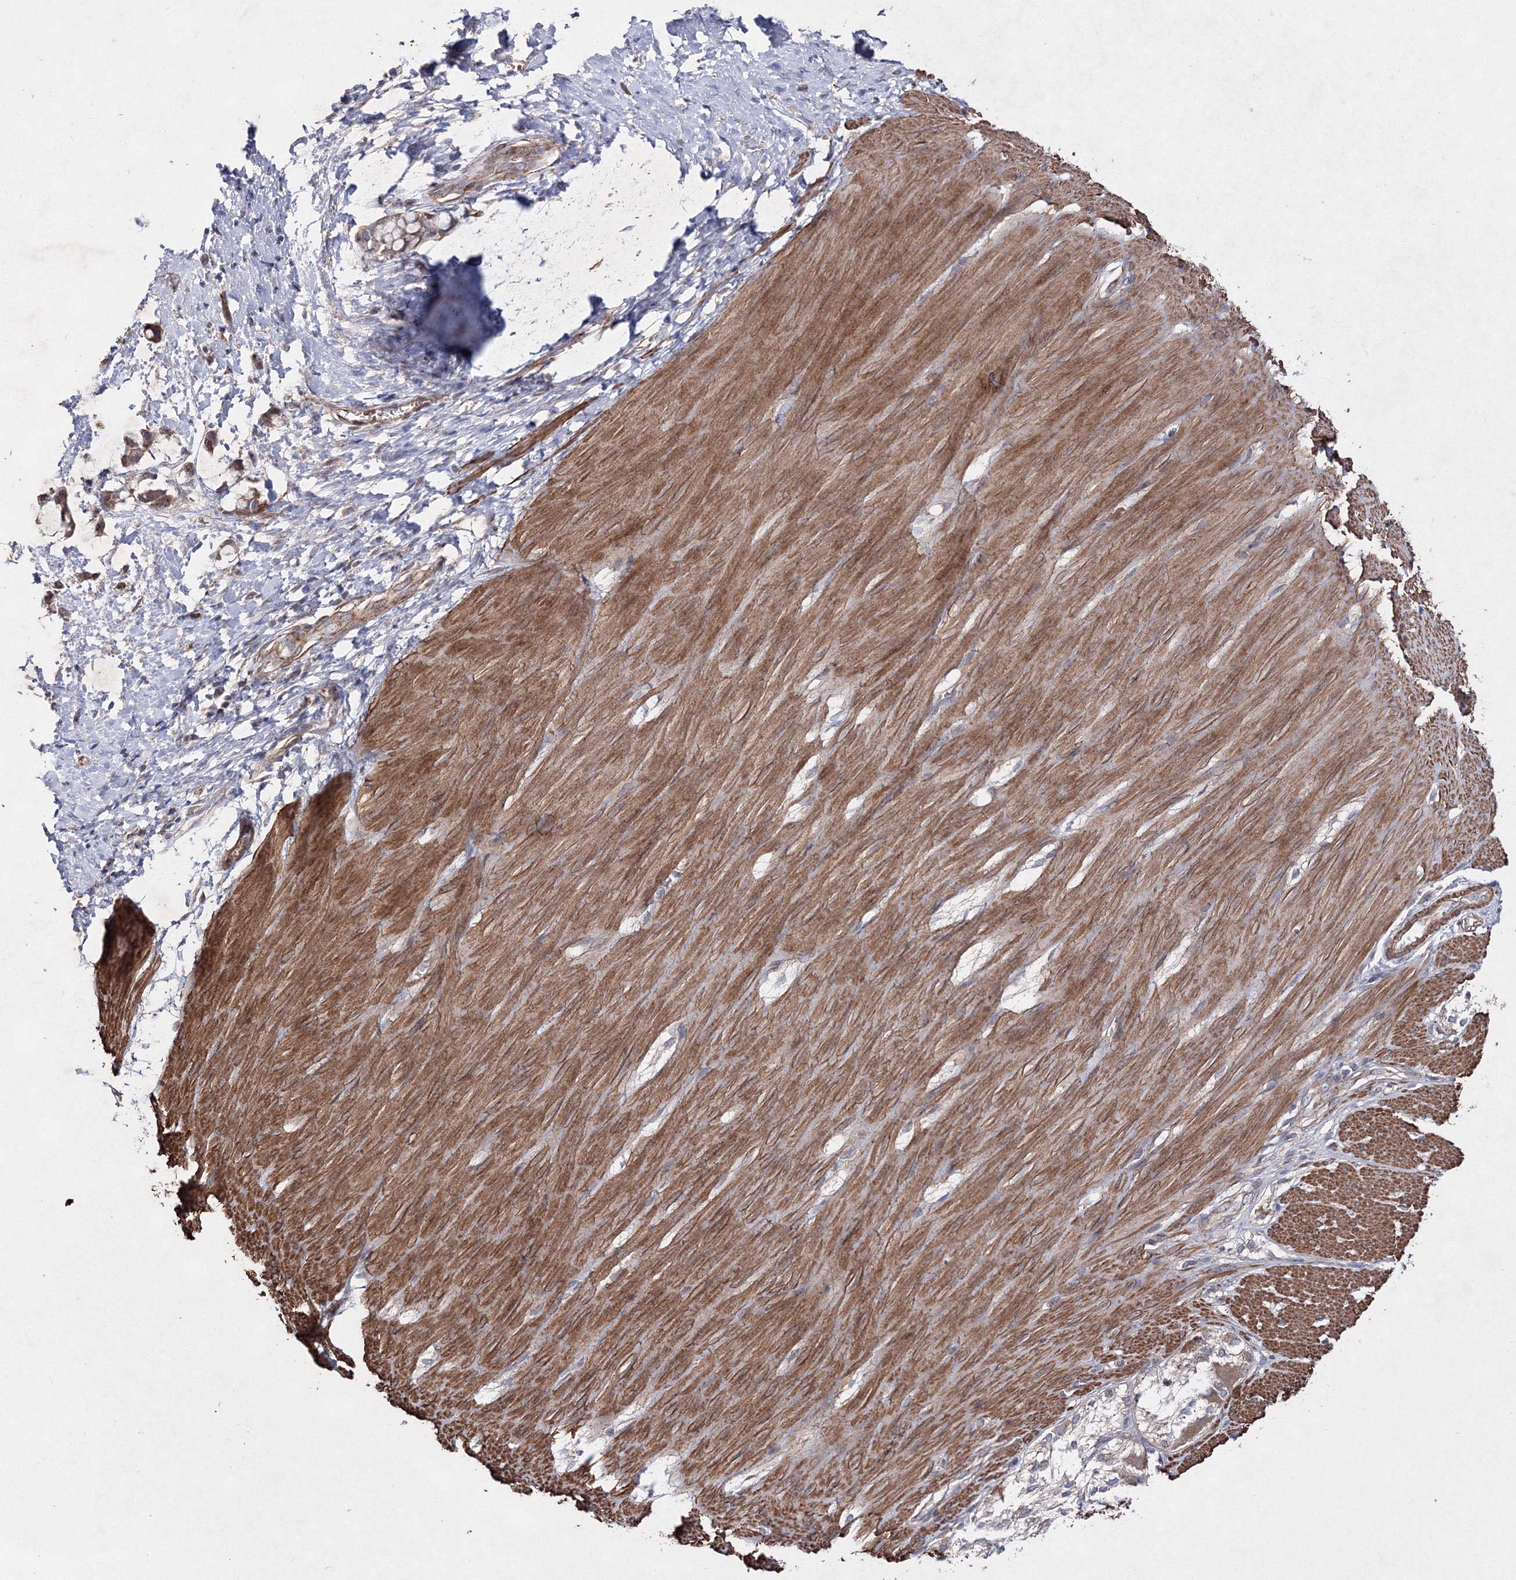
{"staining": {"intensity": "moderate", "quantity": ">75%", "location": "cytoplasmic/membranous"}, "tissue": "smooth muscle", "cell_type": "Smooth muscle cells", "image_type": "normal", "snomed": [{"axis": "morphology", "description": "Normal tissue, NOS"}, {"axis": "morphology", "description": "Adenocarcinoma, NOS"}, {"axis": "topography", "description": "Colon"}, {"axis": "topography", "description": "Peripheral nerve tissue"}], "caption": "Human smooth muscle stained with a brown dye shows moderate cytoplasmic/membranous positive staining in about >75% of smooth muscle cells.", "gene": "GFM1", "patient": {"sex": "male", "age": 14}}